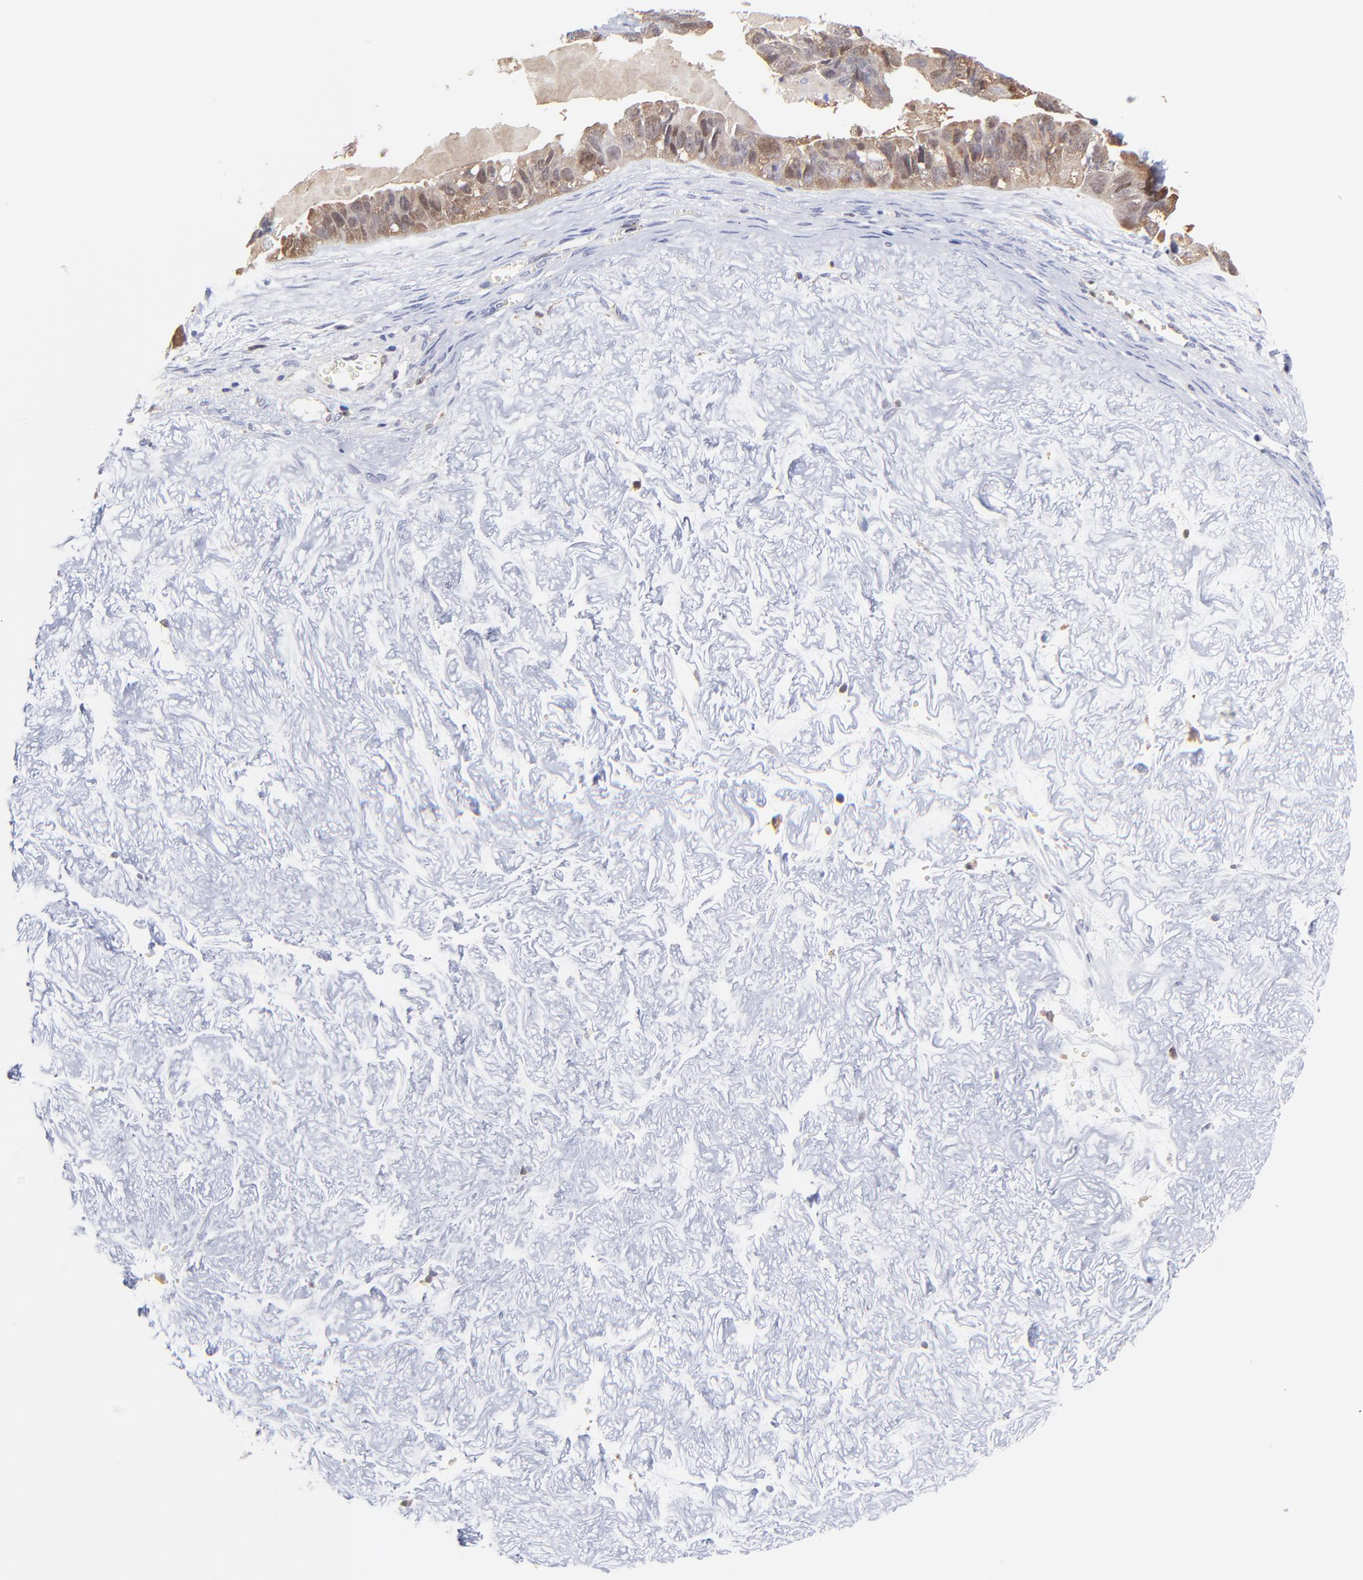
{"staining": {"intensity": "moderate", "quantity": "25%-75%", "location": "cytoplasmic/membranous,nuclear"}, "tissue": "ovarian cancer", "cell_type": "Tumor cells", "image_type": "cancer", "snomed": [{"axis": "morphology", "description": "Carcinoma, endometroid"}, {"axis": "topography", "description": "Ovary"}], "caption": "Ovarian cancer (endometroid carcinoma) stained with a protein marker shows moderate staining in tumor cells.", "gene": "HYAL1", "patient": {"sex": "female", "age": 85}}